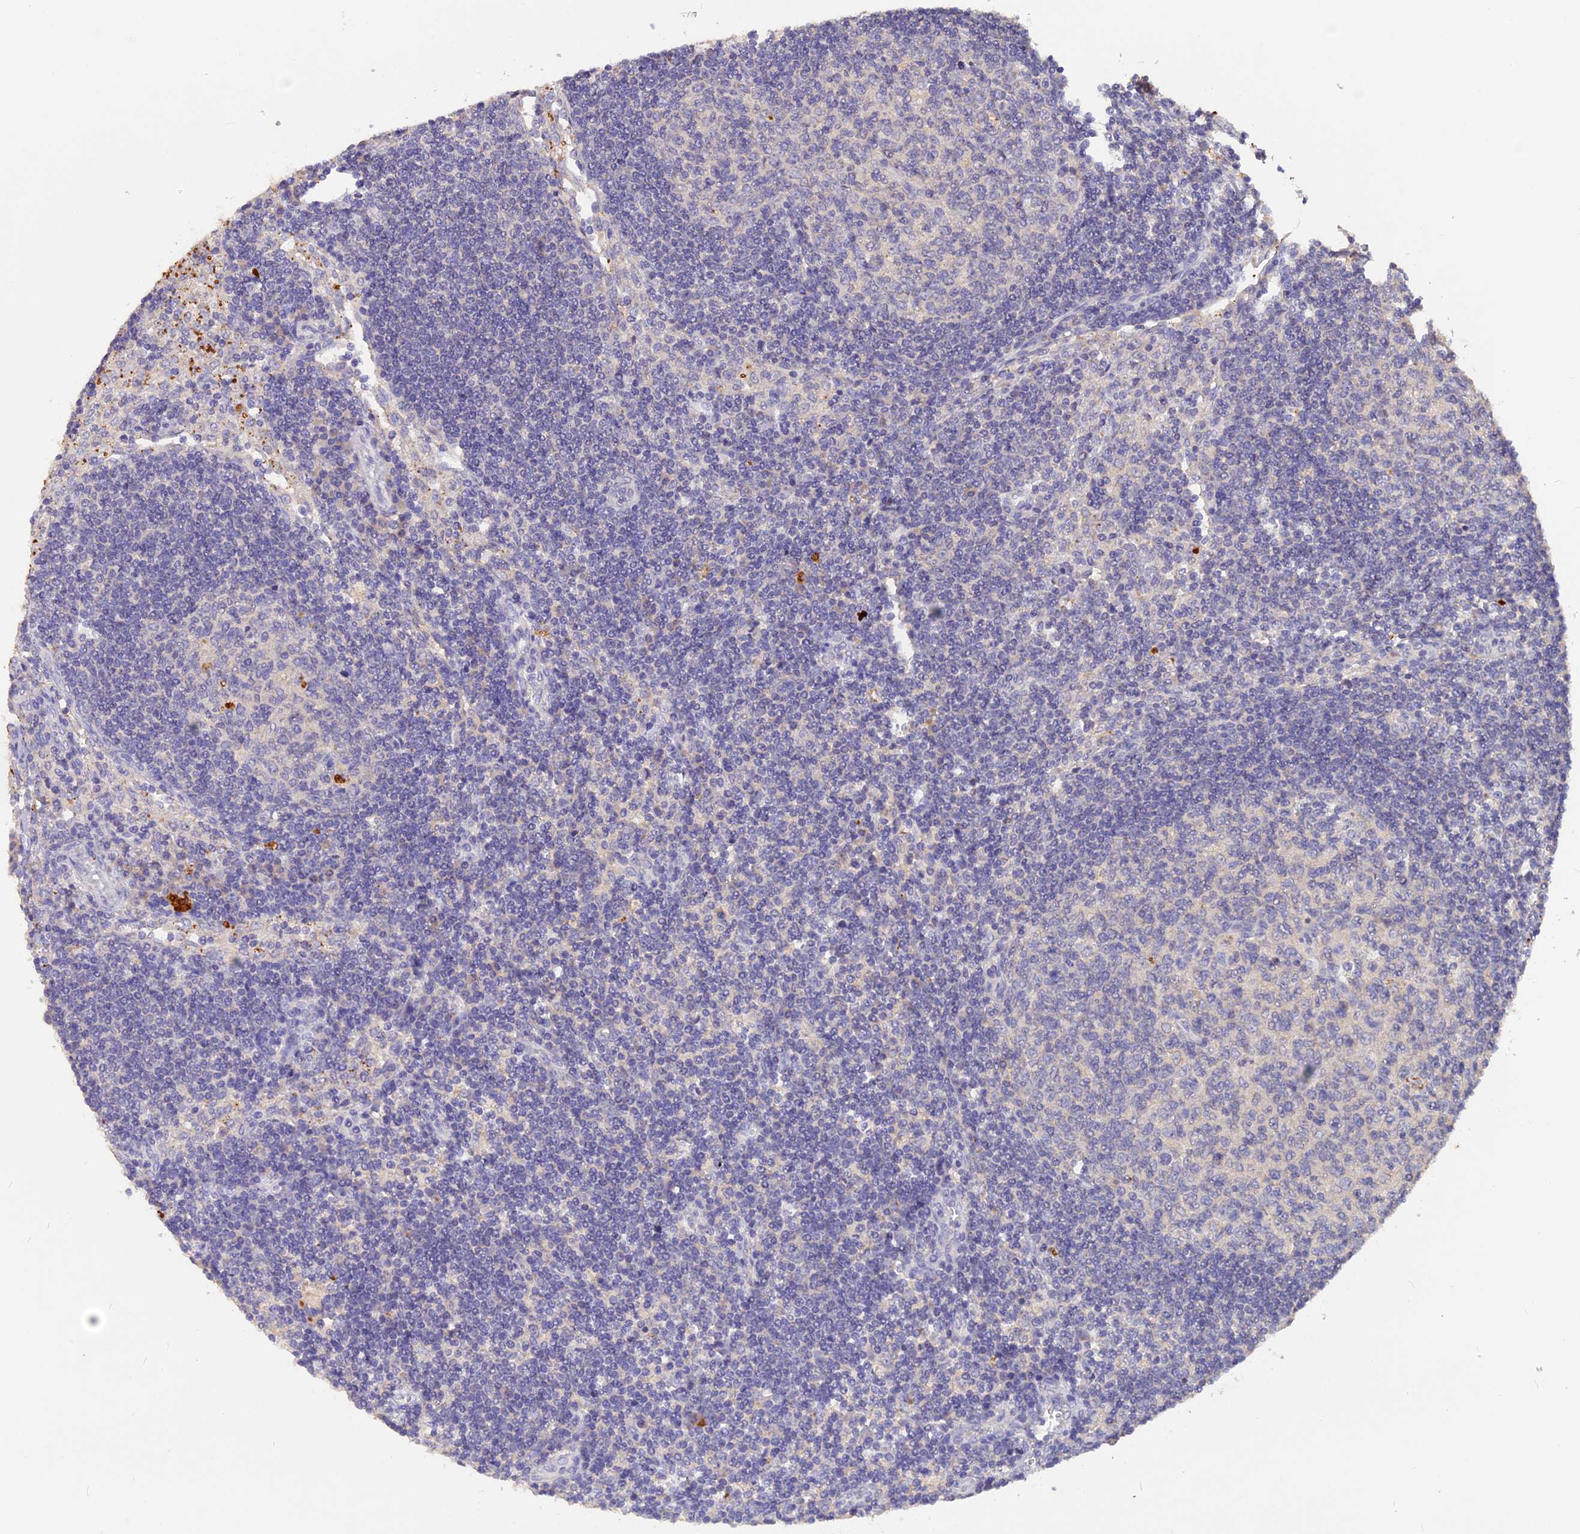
{"staining": {"intensity": "negative", "quantity": "none", "location": "none"}, "tissue": "lymph node", "cell_type": "Germinal center cells", "image_type": "normal", "snomed": [{"axis": "morphology", "description": "Normal tissue, NOS"}, {"axis": "topography", "description": "Lymph node"}], "caption": "This is a histopathology image of IHC staining of unremarkable lymph node, which shows no positivity in germinal center cells.", "gene": "SLC26A4", "patient": {"sex": "female", "age": 73}}